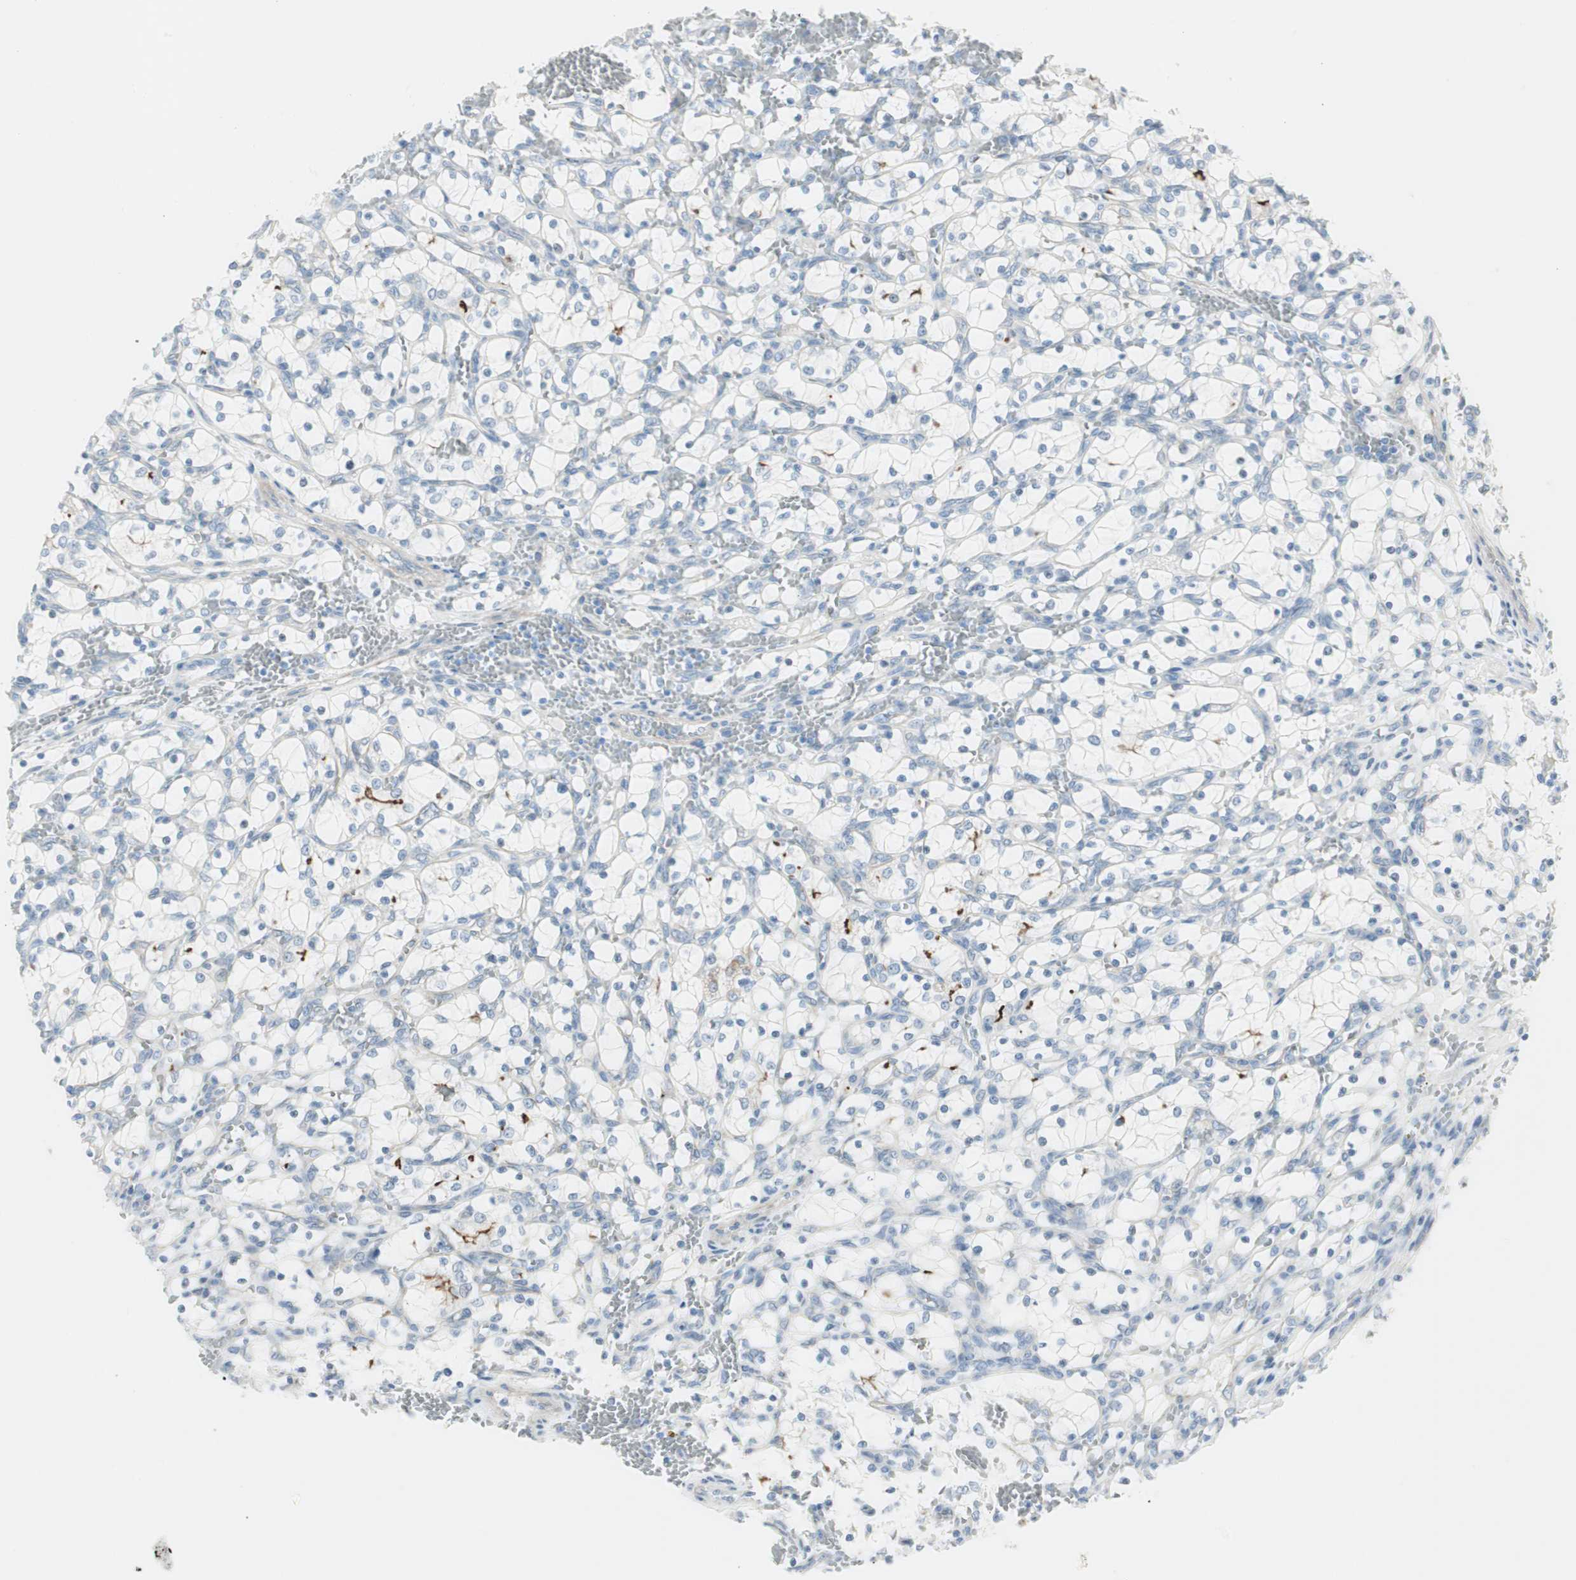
{"staining": {"intensity": "negative", "quantity": "none", "location": "none"}, "tissue": "renal cancer", "cell_type": "Tumor cells", "image_type": "cancer", "snomed": [{"axis": "morphology", "description": "Adenocarcinoma, NOS"}, {"axis": "topography", "description": "Kidney"}], "caption": "Immunohistochemistry (IHC) photomicrograph of adenocarcinoma (renal) stained for a protein (brown), which displays no staining in tumor cells.", "gene": "CDHR5", "patient": {"sex": "female", "age": 69}}